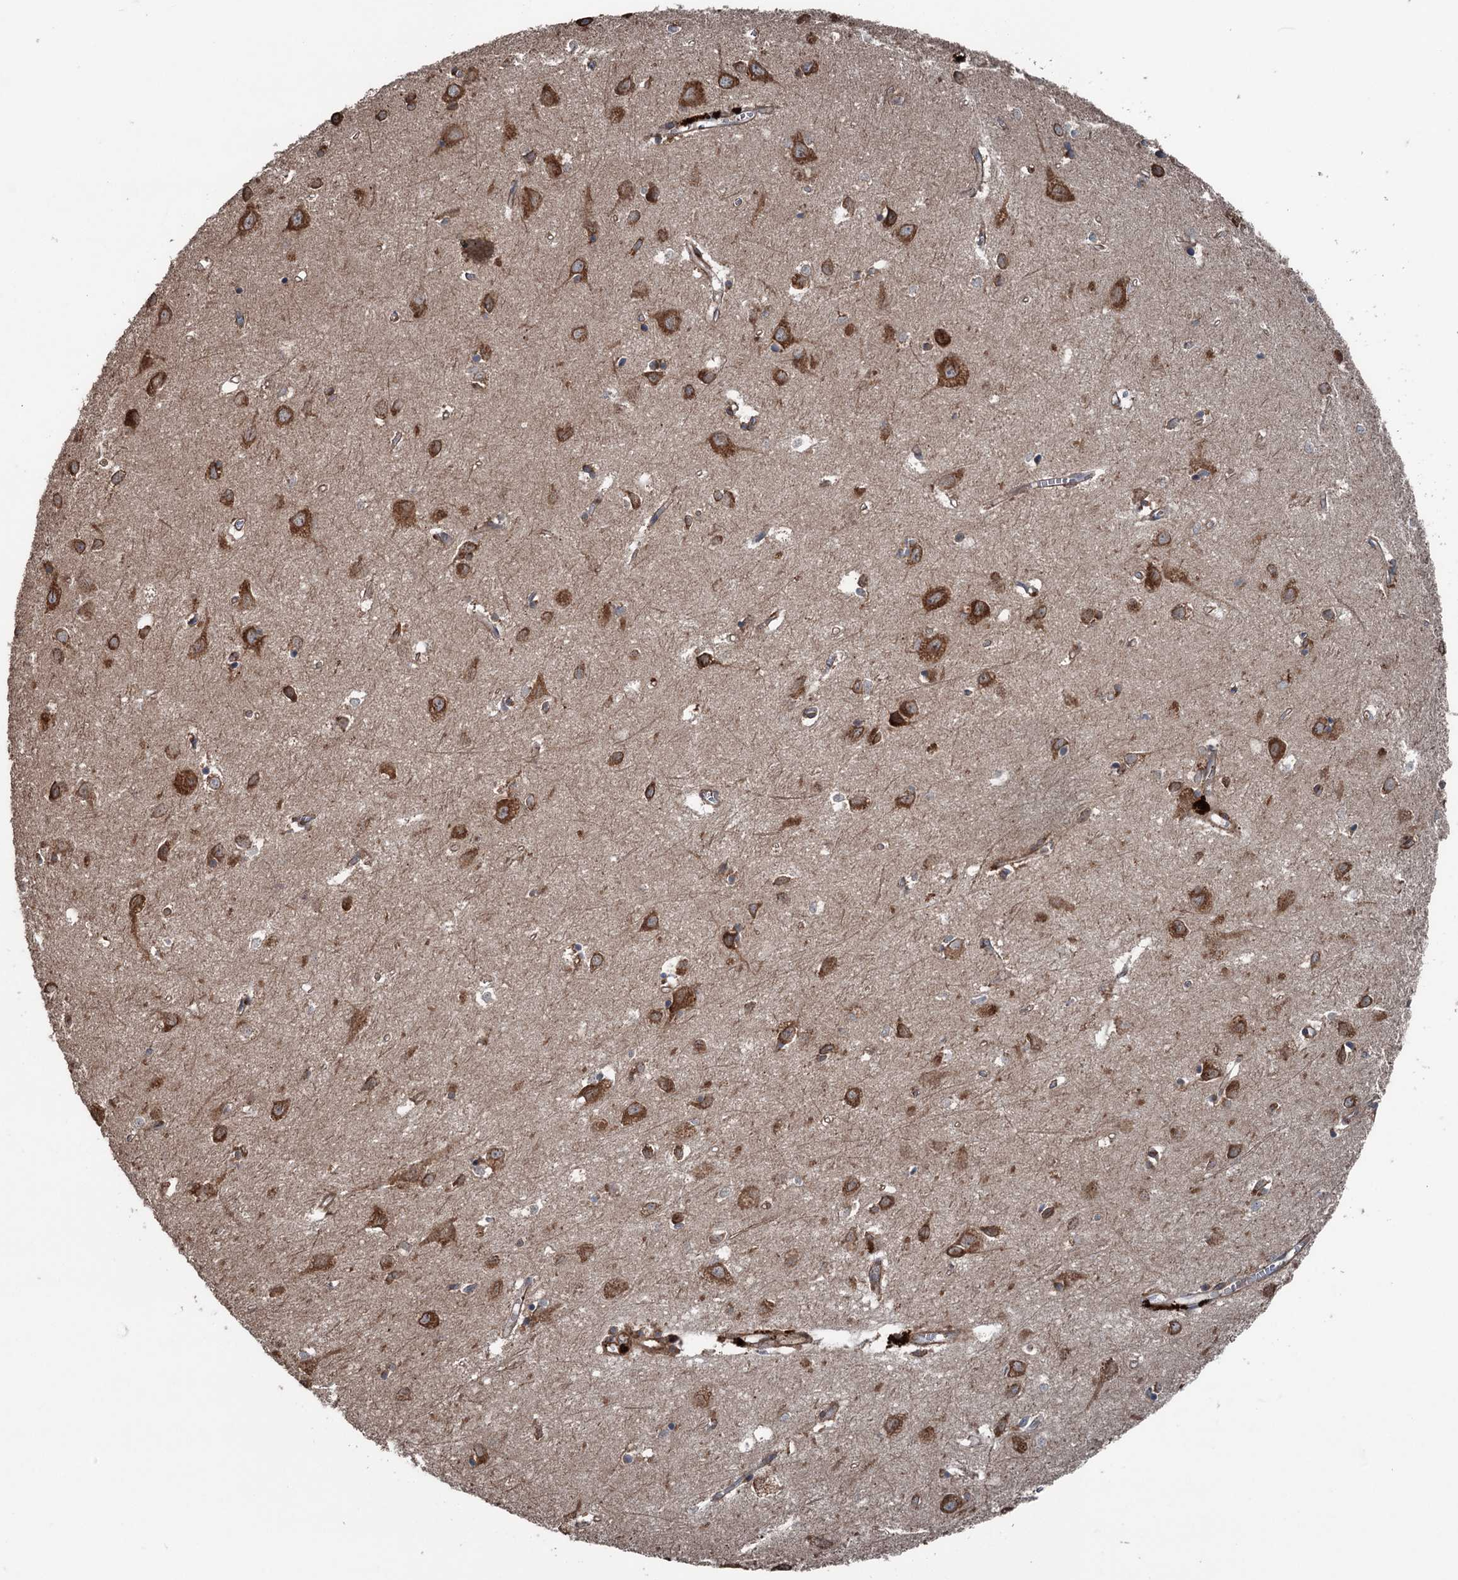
{"staining": {"intensity": "moderate", "quantity": ">75%", "location": "cytoplasmic/membranous"}, "tissue": "cerebral cortex", "cell_type": "Endothelial cells", "image_type": "normal", "snomed": [{"axis": "morphology", "description": "Normal tissue, NOS"}, {"axis": "topography", "description": "Cerebral cortex"}], "caption": "Immunohistochemical staining of unremarkable human cerebral cortex demonstrates >75% levels of moderate cytoplasmic/membranous protein positivity in approximately >75% of endothelial cells.", "gene": "RNF214", "patient": {"sex": "female", "age": 64}}